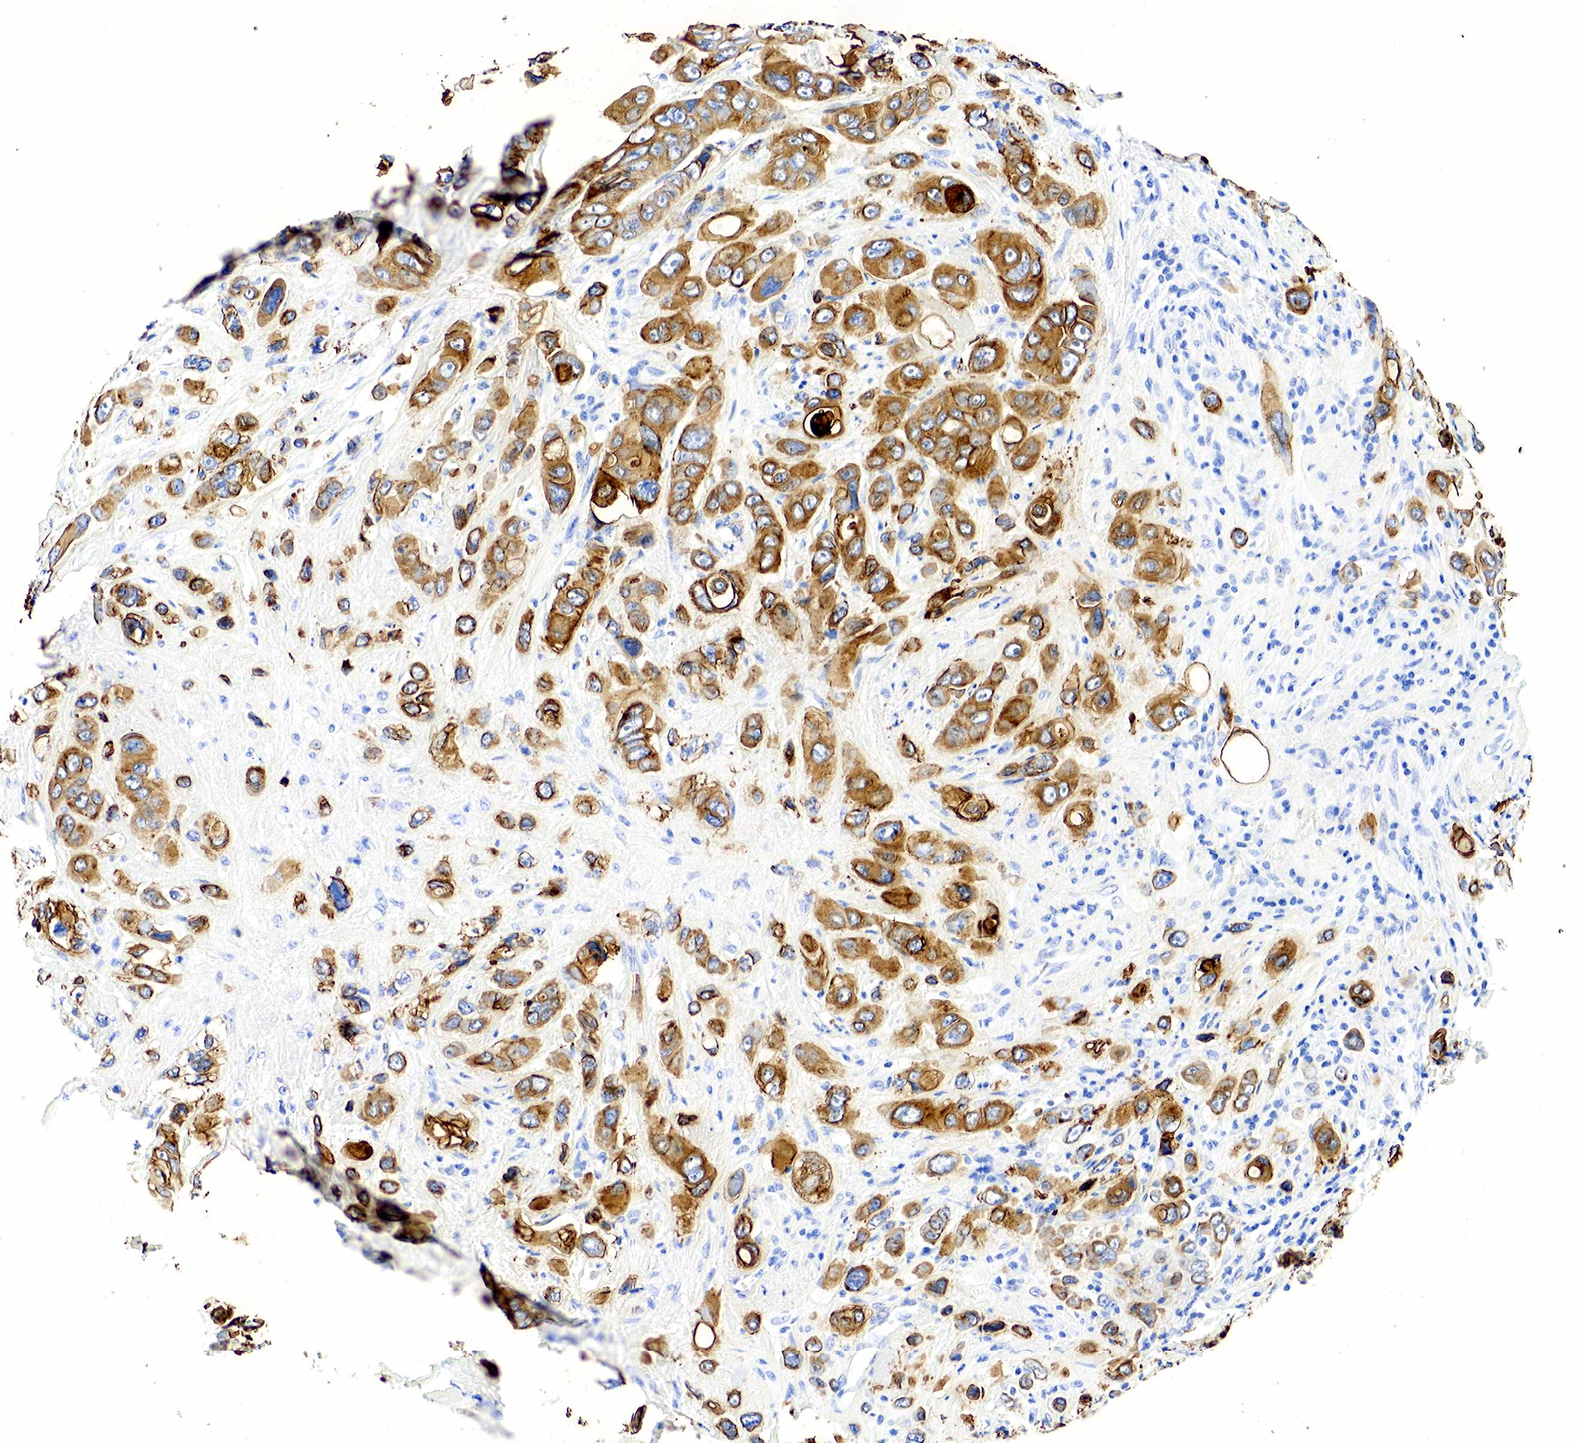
{"staining": {"intensity": "moderate", "quantity": "25%-75%", "location": "cytoplasmic/membranous"}, "tissue": "liver cancer", "cell_type": "Tumor cells", "image_type": "cancer", "snomed": [{"axis": "morphology", "description": "Cholangiocarcinoma"}, {"axis": "topography", "description": "Liver"}], "caption": "A high-resolution histopathology image shows immunohistochemistry staining of cholangiocarcinoma (liver), which shows moderate cytoplasmic/membranous expression in about 25%-75% of tumor cells.", "gene": "KRT7", "patient": {"sex": "female", "age": 79}}